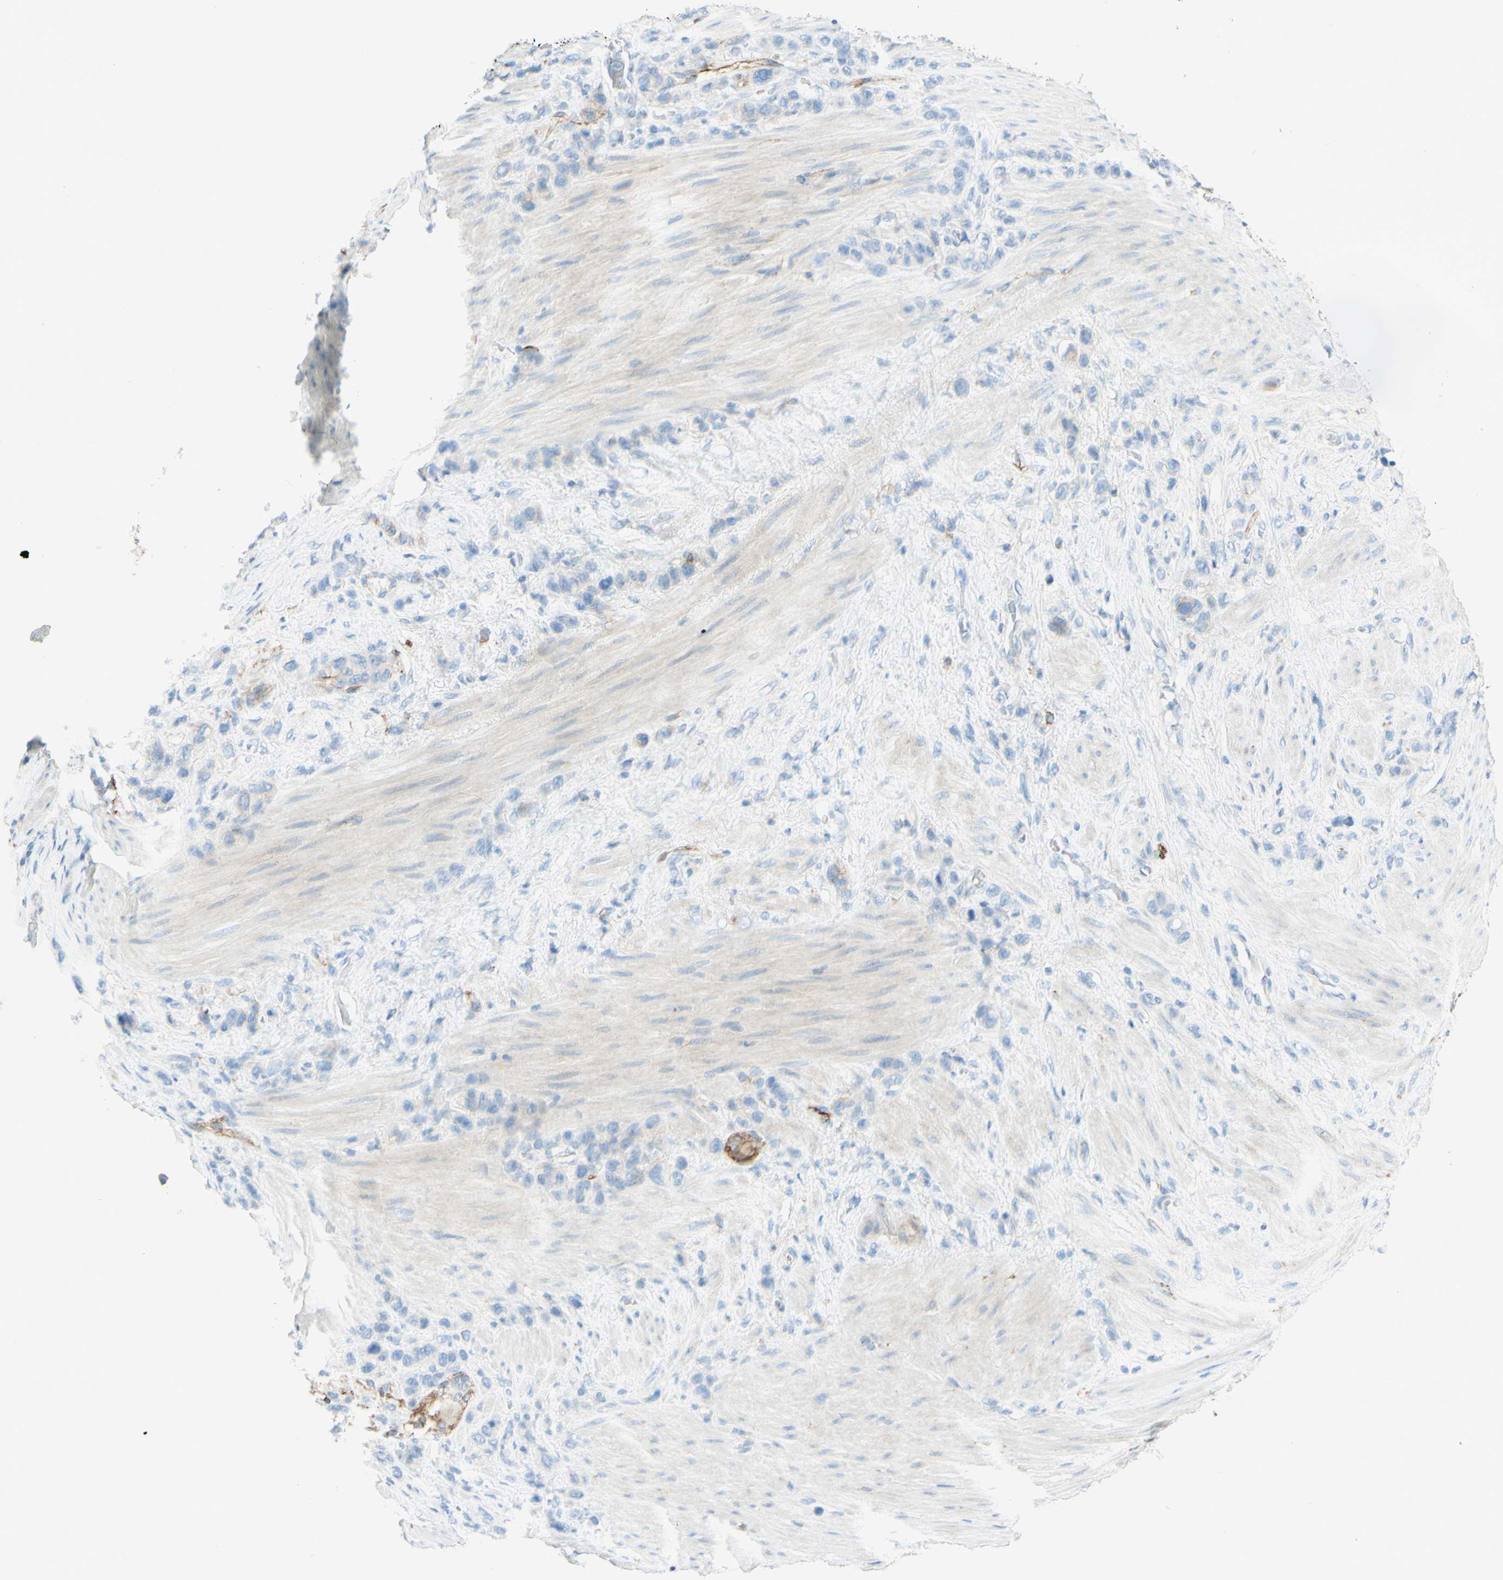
{"staining": {"intensity": "negative", "quantity": "none", "location": "none"}, "tissue": "stomach cancer", "cell_type": "Tumor cells", "image_type": "cancer", "snomed": [{"axis": "morphology", "description": "Adenocarcinoma, NOS"}, {"axis": "morphology", "description": "Adenocarcinoma, High grade"}, {"axis": "topography", "description": "Stomach, upper"}, {"axis": "topography", "description": "Stomach, lower"}], "caption": "The photomicrograph displays no staining of tumor cells in stomach cancer.", "gene": "ALCAM", "patient": {"sex": "female", "age": 65}}